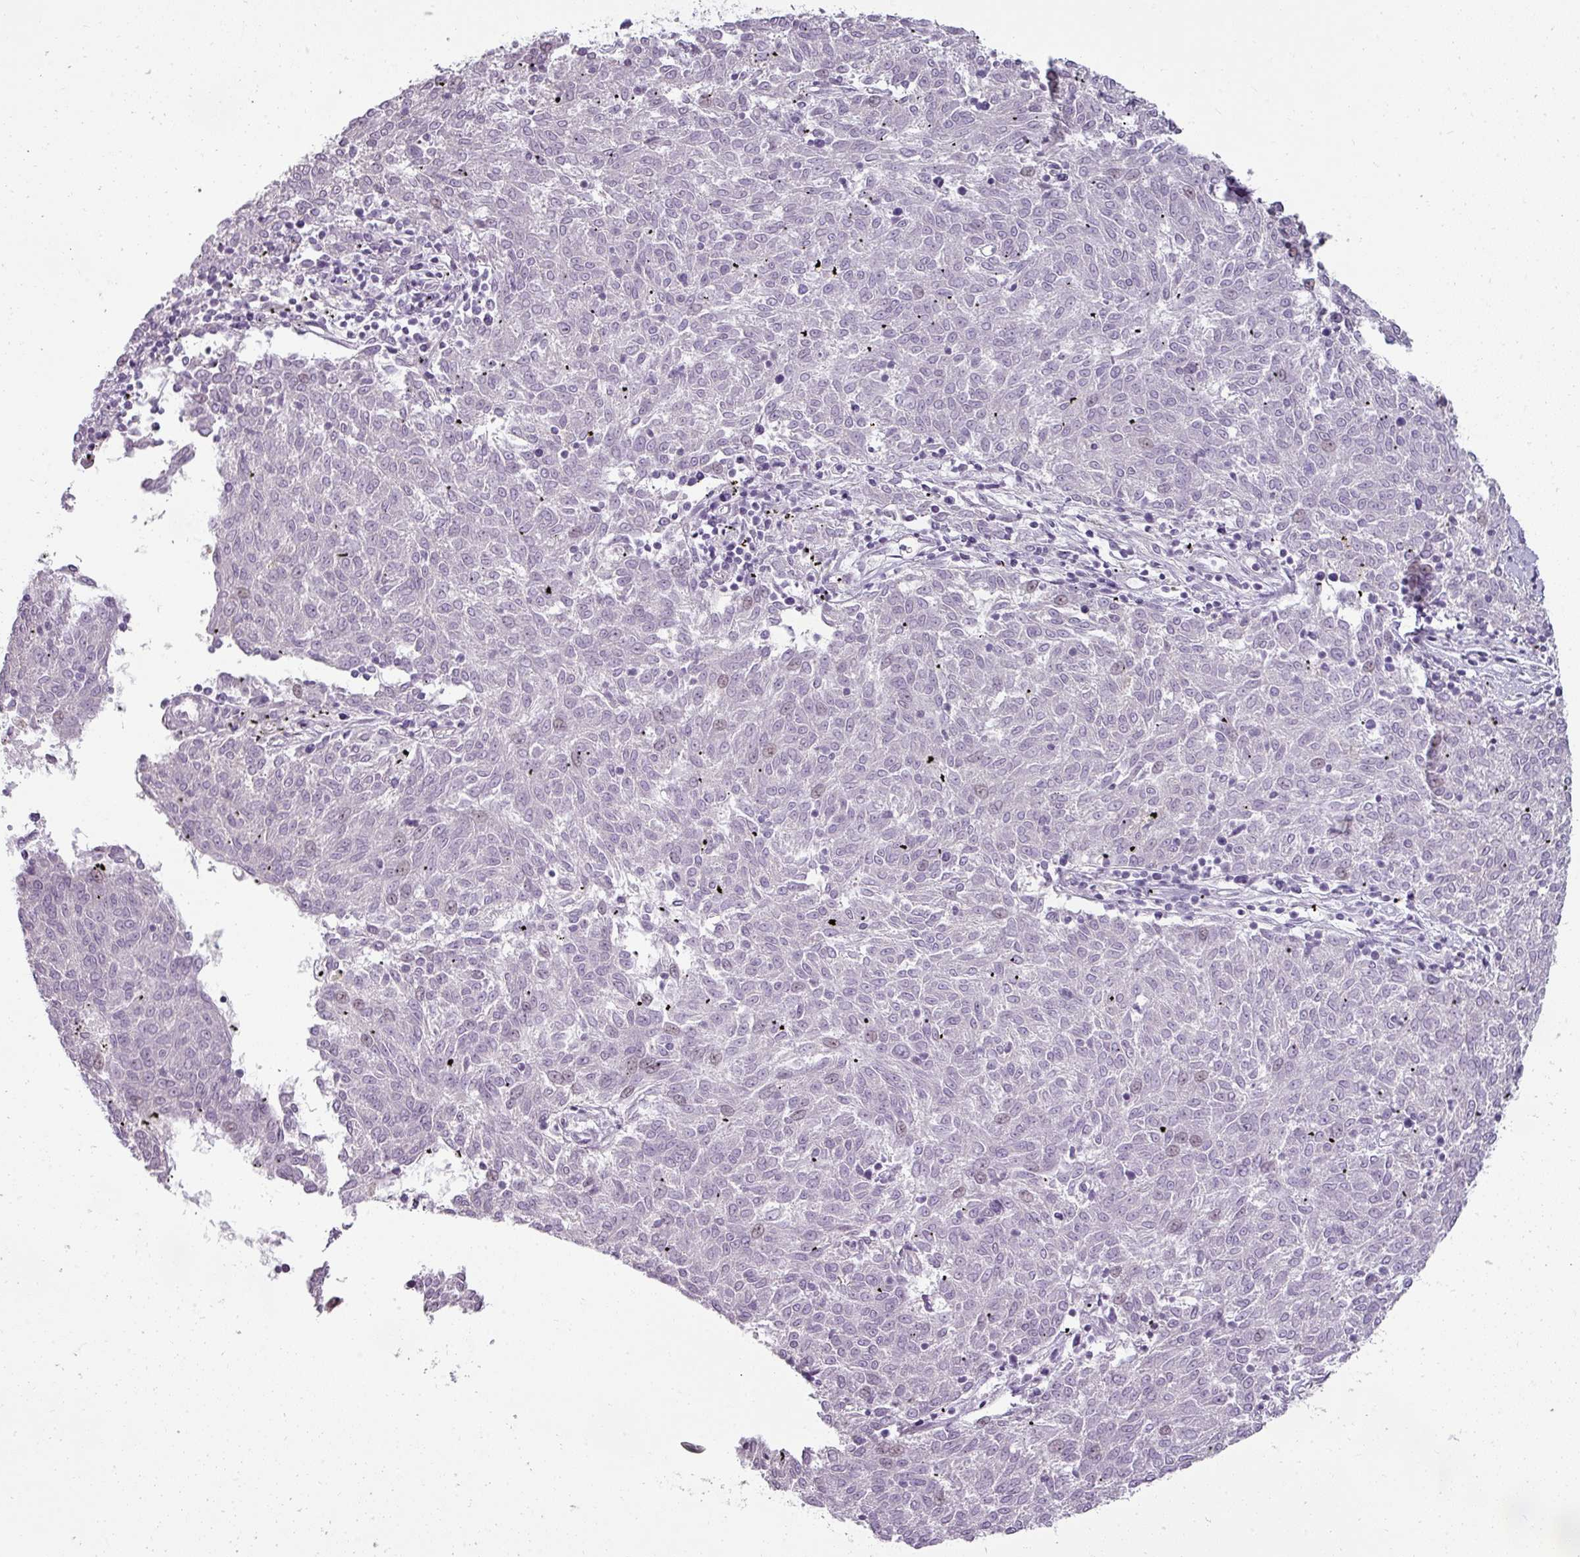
{"staining": {"intensity": "negative", "quantity": "none", "location": "none"}, "tissue": "melanoma", "cell_type": "Tumor cells", "image_type": "cancer", "snomed": [{"axis": "morphology", "description": "Malignant melanoma, NOS"}, {"axis": "topography", "description": "Skin"}], "caption": "High power microscopy micrograph of an immunohistochemistry image of malignant melanoma, revealing no significant expression in tumor cells.", "gene": "ASB1", "patient": {"sex": "female", "age": 72}}